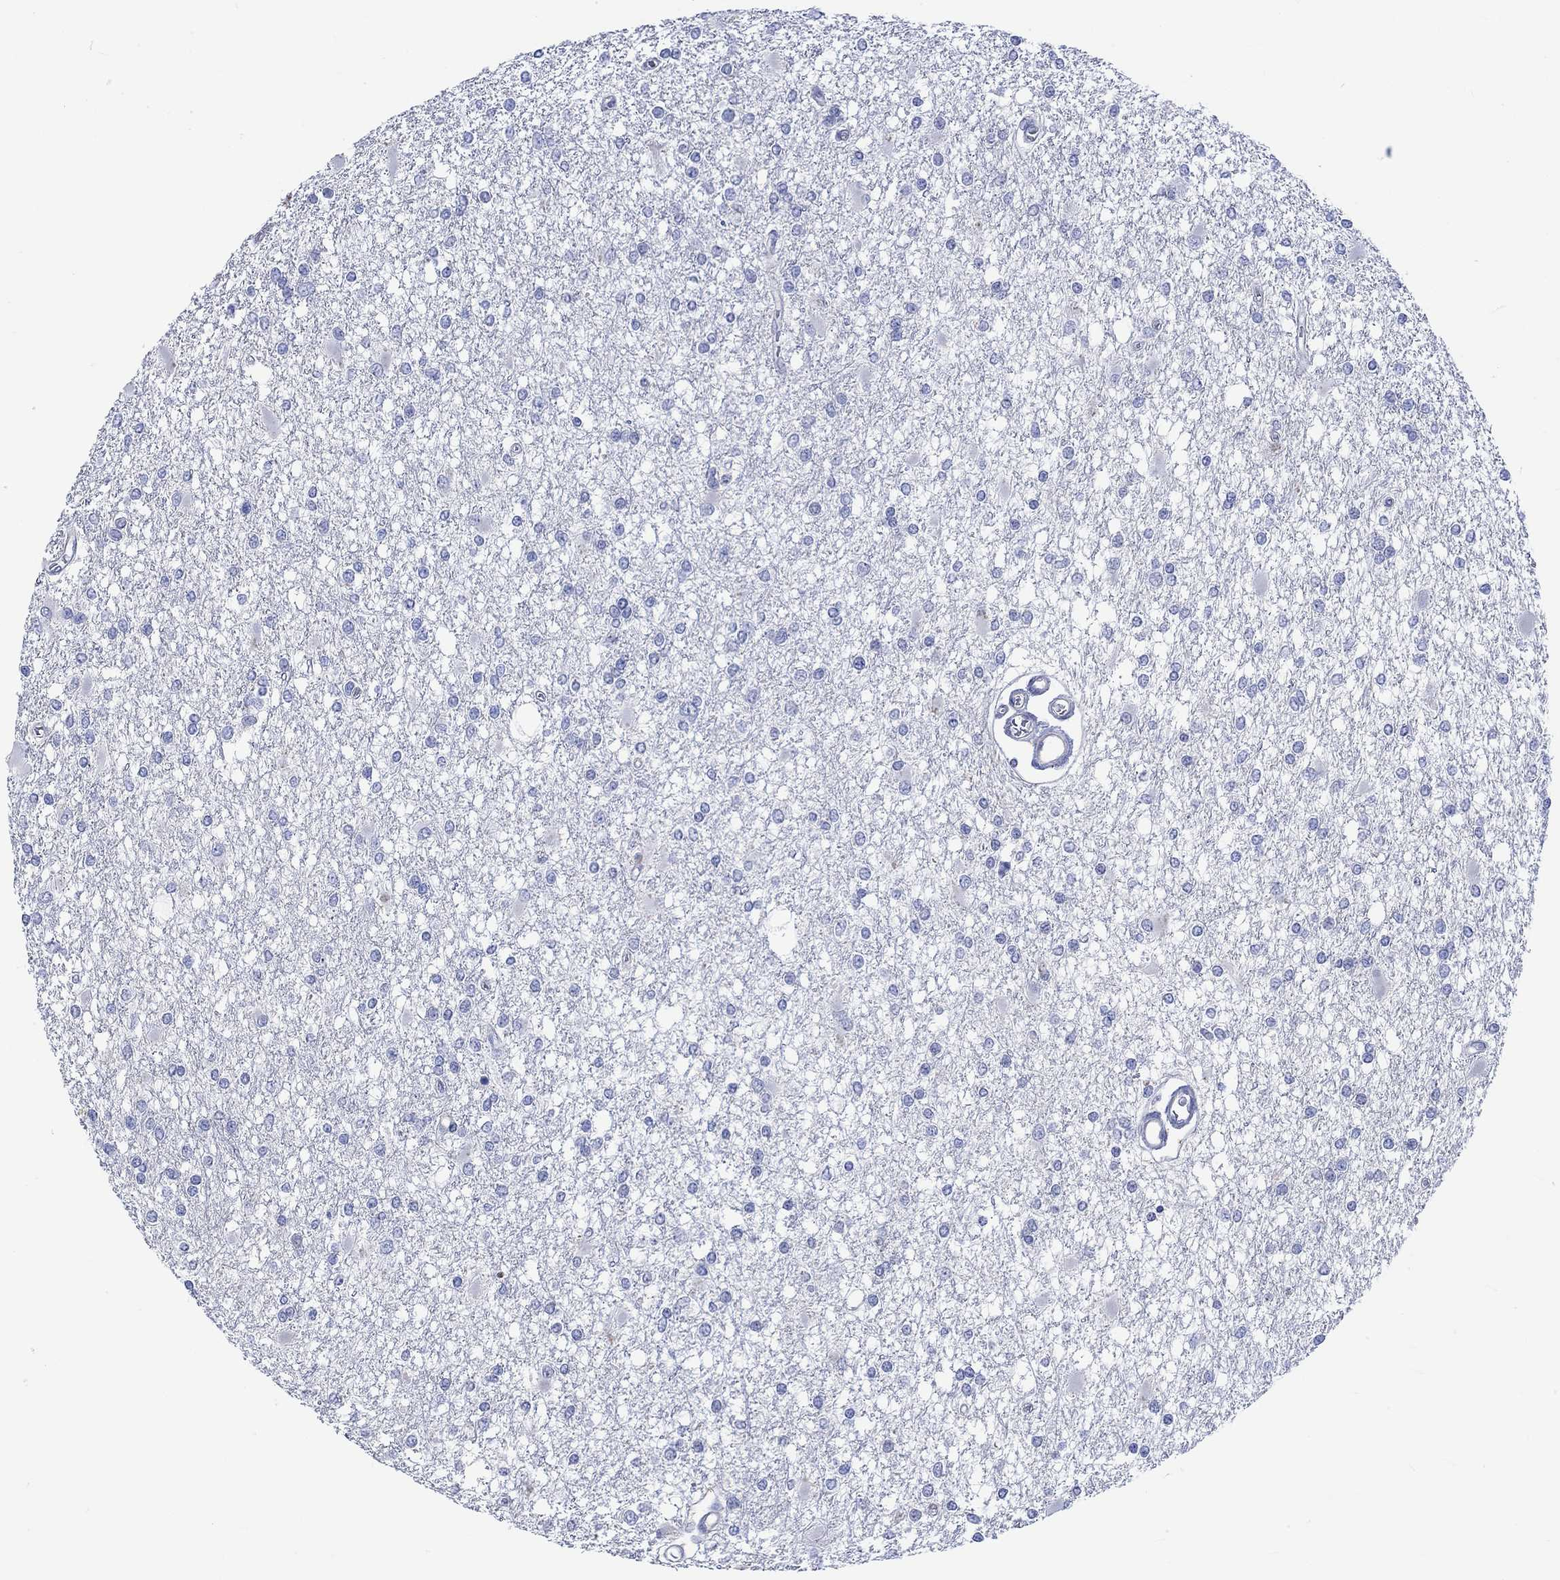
{"staining": {"intensity": "negative", "quantity": "none", "location": "none"}, "tissue": "glioma", "cell_type": "Tumor cells", "image_type": "cancer", "snomed": [{"axis": "morphology", "description": "Glioma, malignant, High grade"}, {"axis": "topography", "description": "Cerebral cortex"}], "caption": "Tumor cells are negative for protein expression in human malignant glioma (high-grade). (Stains: DAB (3,3'-diaminobenzidine) immunohistochemistry (IHC) with hematoxylin counter stain, Microscopy: brightfield microscopy at high magnification).", "gene": "AGRP", "patient": {"sex": "male", "age": 79}}